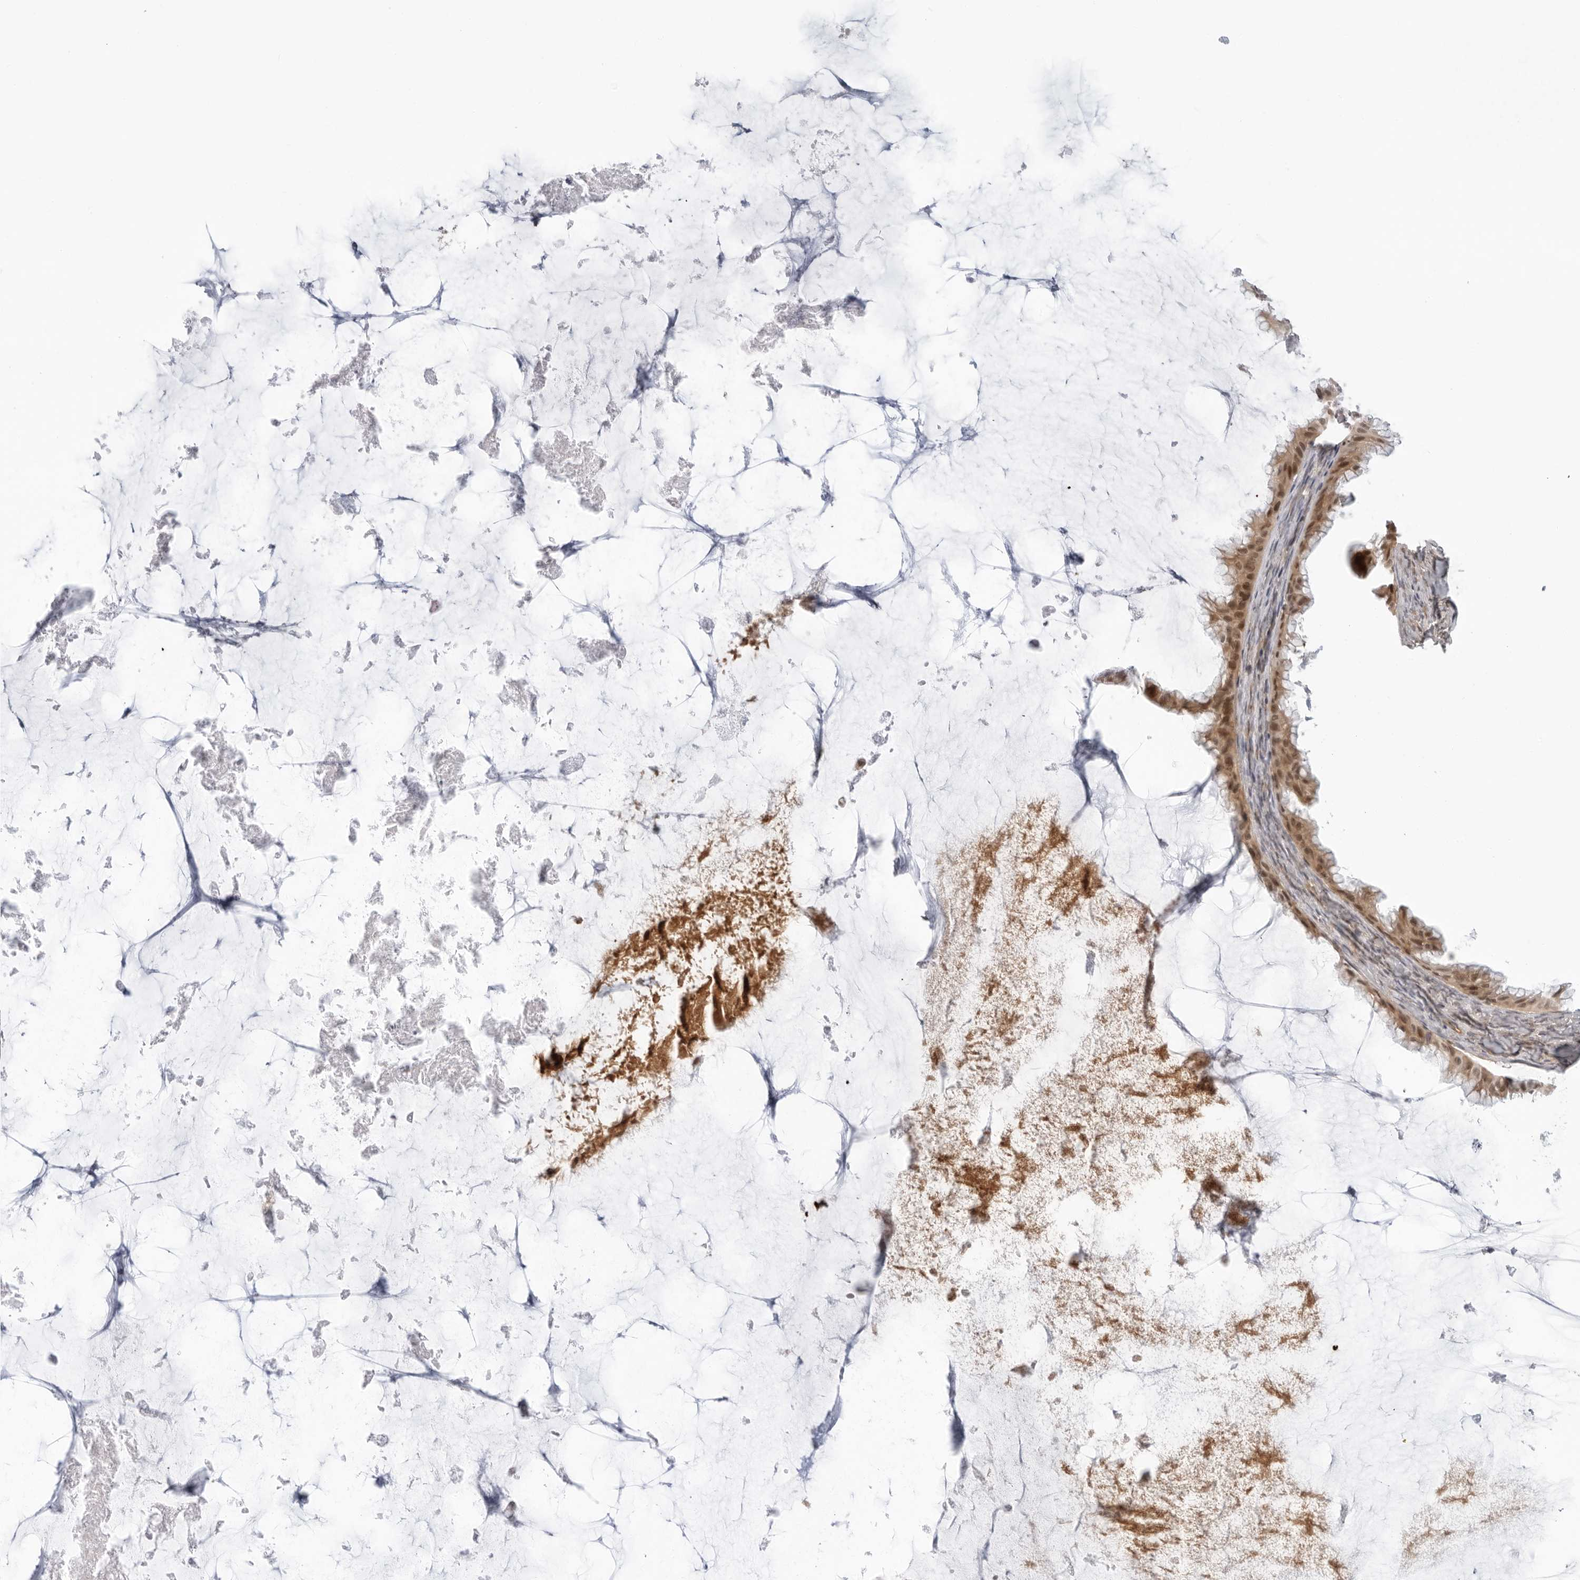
{"staining": {"intensity": "moderate", "quantity": ">75%", "location": "cytoplasmic/membranous,nuclear"}, "tissue": "ovarian cancer", "cell_type": "Tumor cells", "image_type": "cancer", "snomed": [{"axis": "morphology", "description": "Cystadenocarcinoma, mucinous, NOS"}, {"axis": "topography", "description": "Ovary"}], "caption": "Immunohistochemistry of ovarian mucinous cystadenocarcinoma demonstrates medium levels of moderate cytoplasmic/membranous and nuclear expression in approximately >75% of tumor cells.", "gene": "SUGCT", "patient": {"sex": "female", "age": 61}}